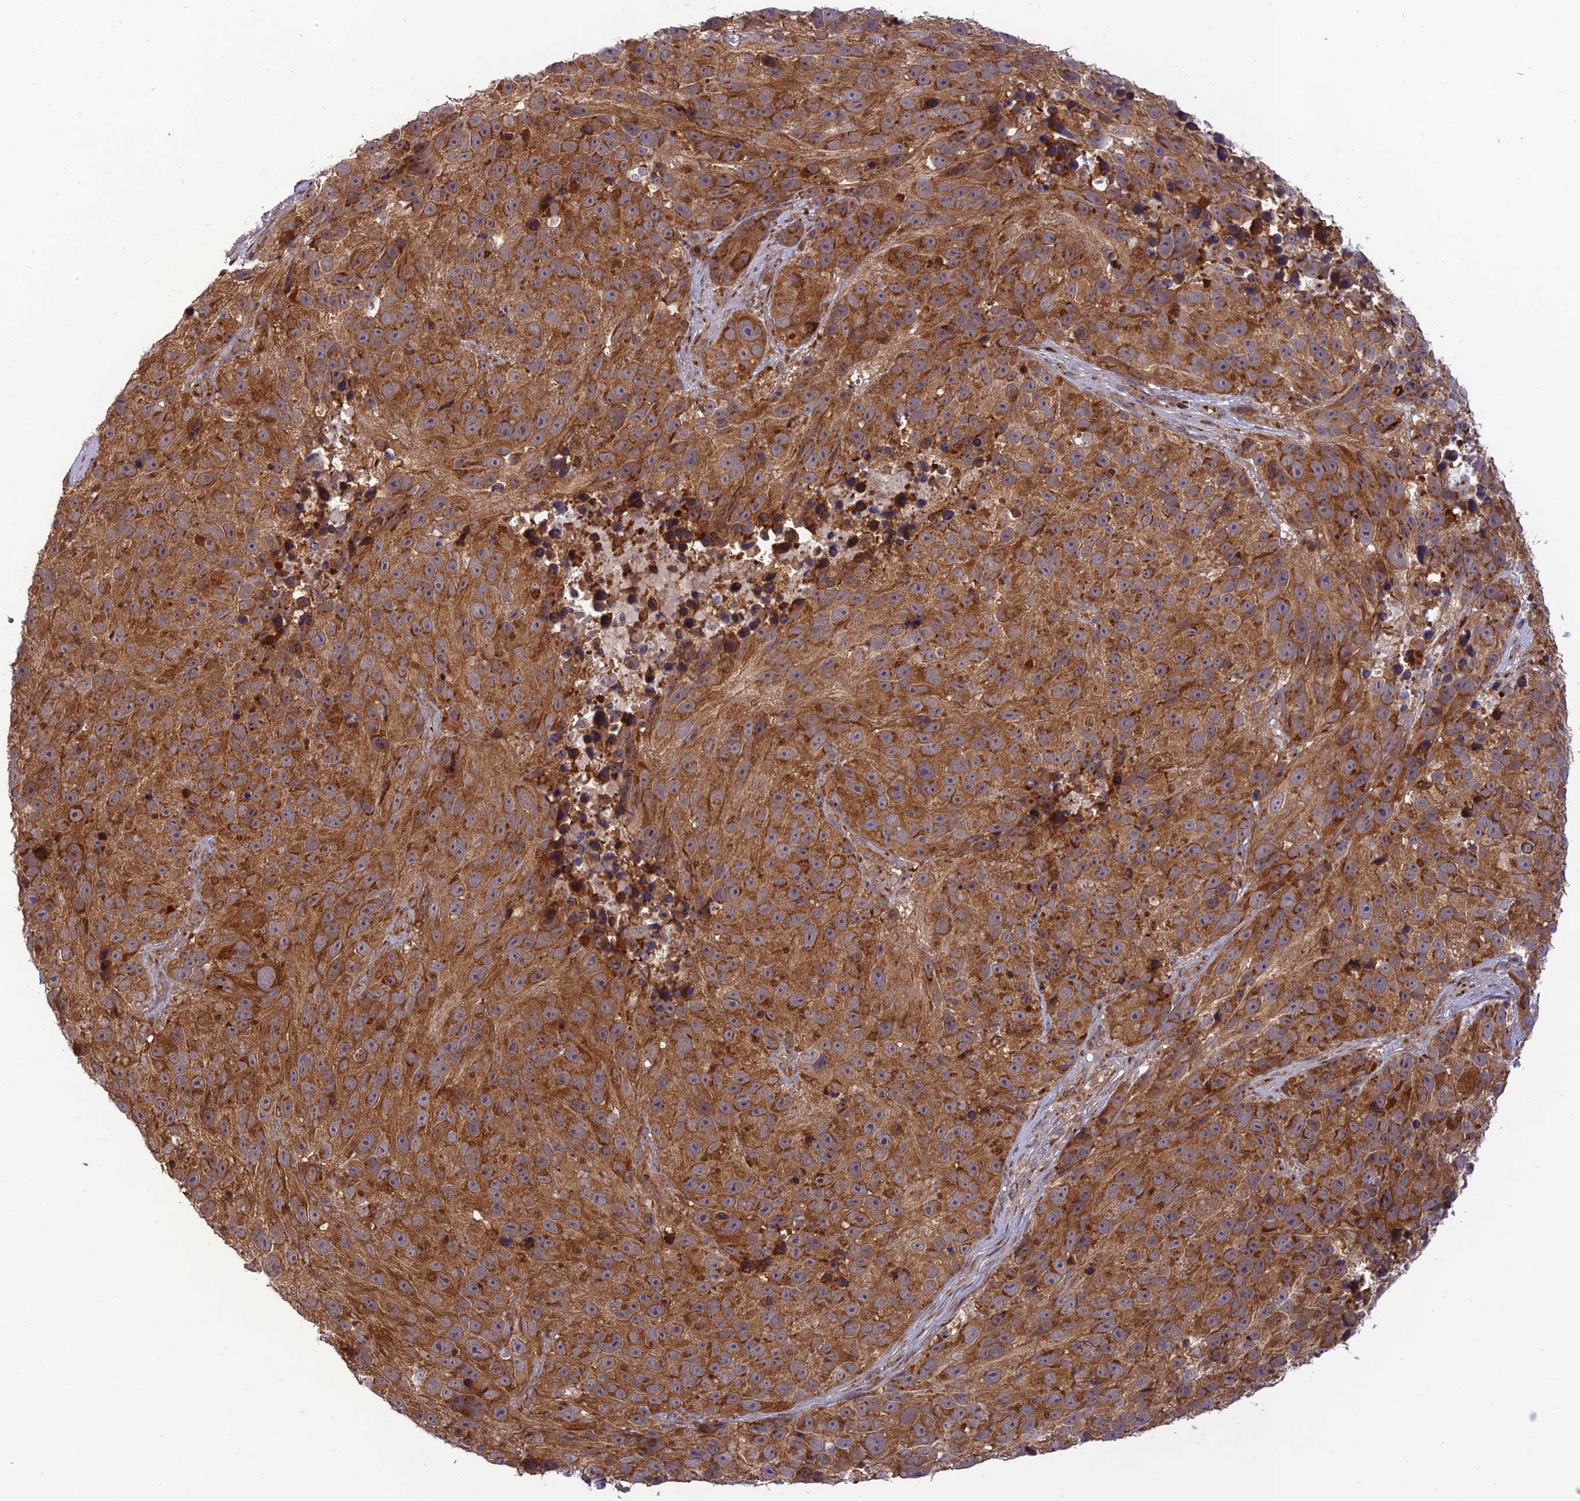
{"staining": {"intensity": "strong", "quantity": ">75%", "location": "cytoplasmic/membranous"}, "tissue": "melanoma", "cell_type": "Tumor cells", "image_type": "cancer", "snomed": [{"axis": "morphology", "description": "Malignant melanoma, NOS"}, {"axis": "topography", "description": "Skin"}], "caption": "Tumor cells reveal high levels of strong cytoplasmic/membranous expression in approximately >75% of cells in human melanoma.", "gene": "GOLGA3", "patient": {"sex": "male", "age": 84}}